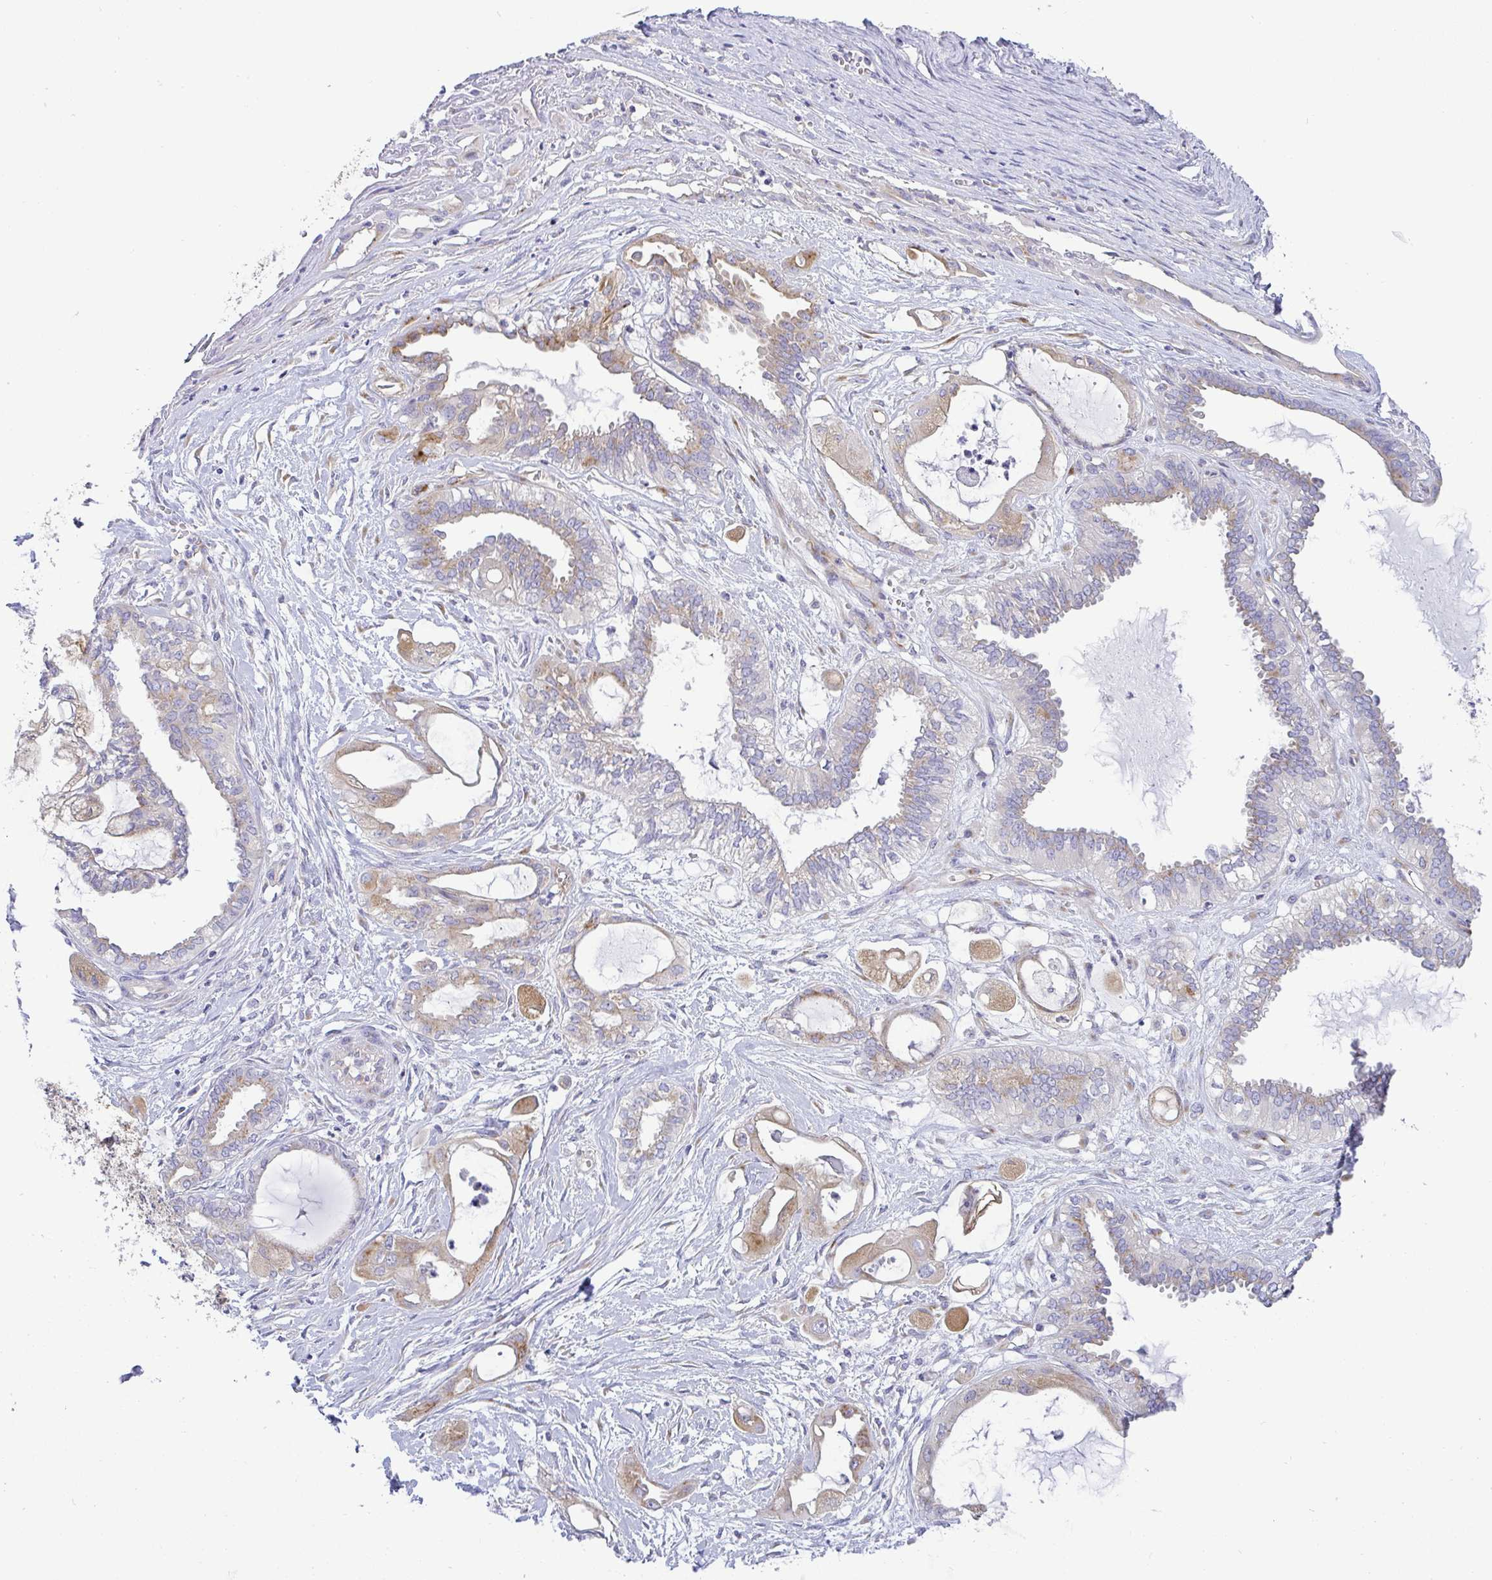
{"staining": {"intensity": "moderate", "quantity": "<25%", "location": "cytoplasmic/membranous"}, "tissue": "ovarian cancer", "cell_type": "Tumor cells", "image_type": "cancer", "snomed": [{"axis": "morphology", "description": "Carcinoma, NOS"}, {"axis": "morphology", "description": "Carcinoma, endometroid"}, {"axis": "topography", "description": "Ovary"}], "caption": "Immunohistochemical staining of endometroid carcinoma (ovarian) displays low levels of moderate cytoplasmic/membranous protein staining in about <25% of tumor cells.", "gene": "FAM177A1", "patient": {"sex": "female", "age": 50}}